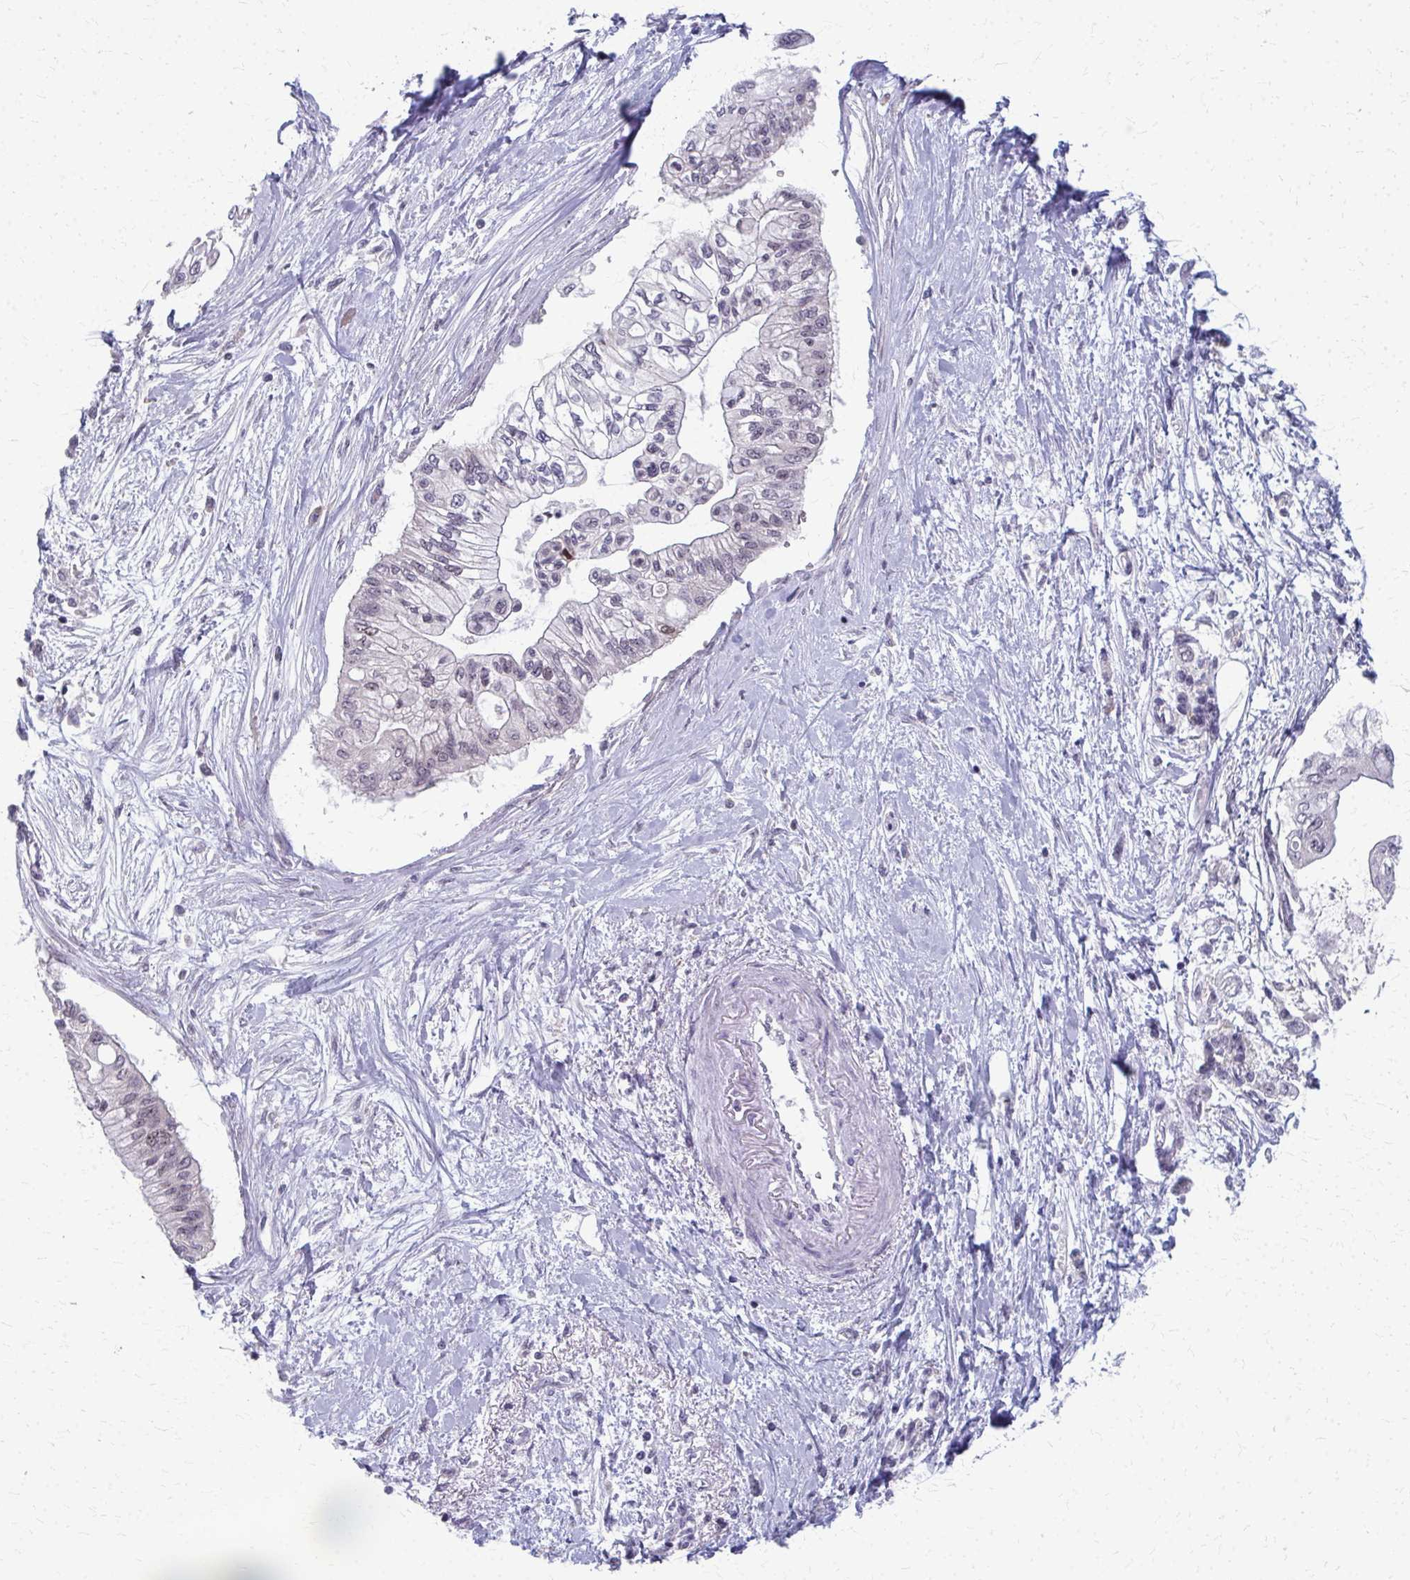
{"staining": {"intensity": "negative", "quantity": "none", "location": "none"}, "tissue": "pancreatic cancer", "cell_type": "Tumor cells", "image_type": "cancer", "snomed": [{"axis": "morphology", "description": "Adenocarcinoma, NOS"}, {"axis": "topography", "description": "Pancreas"}], "caption": "Tumor cells show no significant protein positivity in pancreatic adenocarcinoma.", "gene": "NUDT16", "patient": {"sex": "female", "age": 77}}